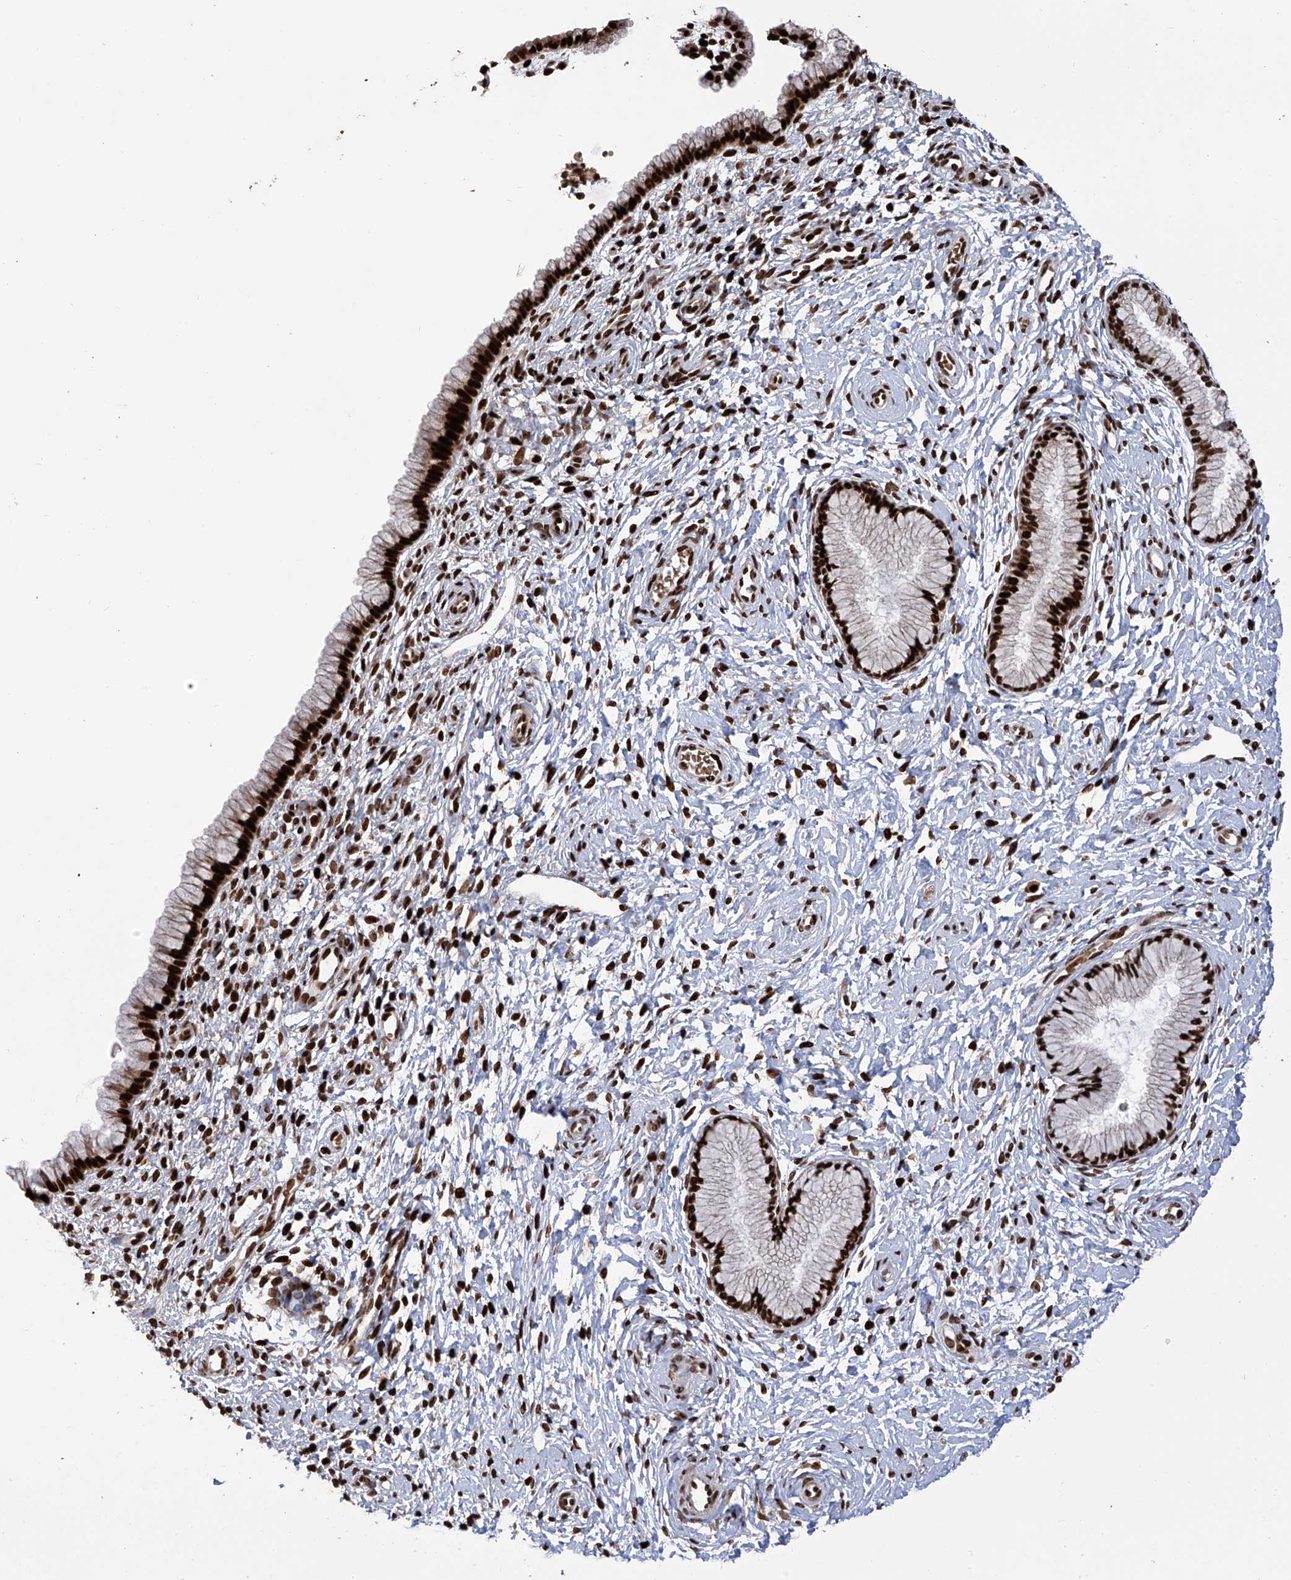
{"staining": {"intensity": "strong", "quantity": ">75%", "location": "nuclear"}, "tissue": "cervix", "cell_type": "Glandular cells", "image_type": "normal", "snomed": [{"axis": "morphology", "description": "Normal tissue, NOS"}, {"axis": "topography", "description": "Cervix"}], "caption": "A photomicrograph of human cervix stained for a protein demonstrates strong nuclear brown staining in glandular cells. Immunohistochemistry (ihc) stains the protein of interest in brown and the nuclei are stained blue.", "gene": "PAK1IP1", "patient": {"sex": "female", "age": 33}}